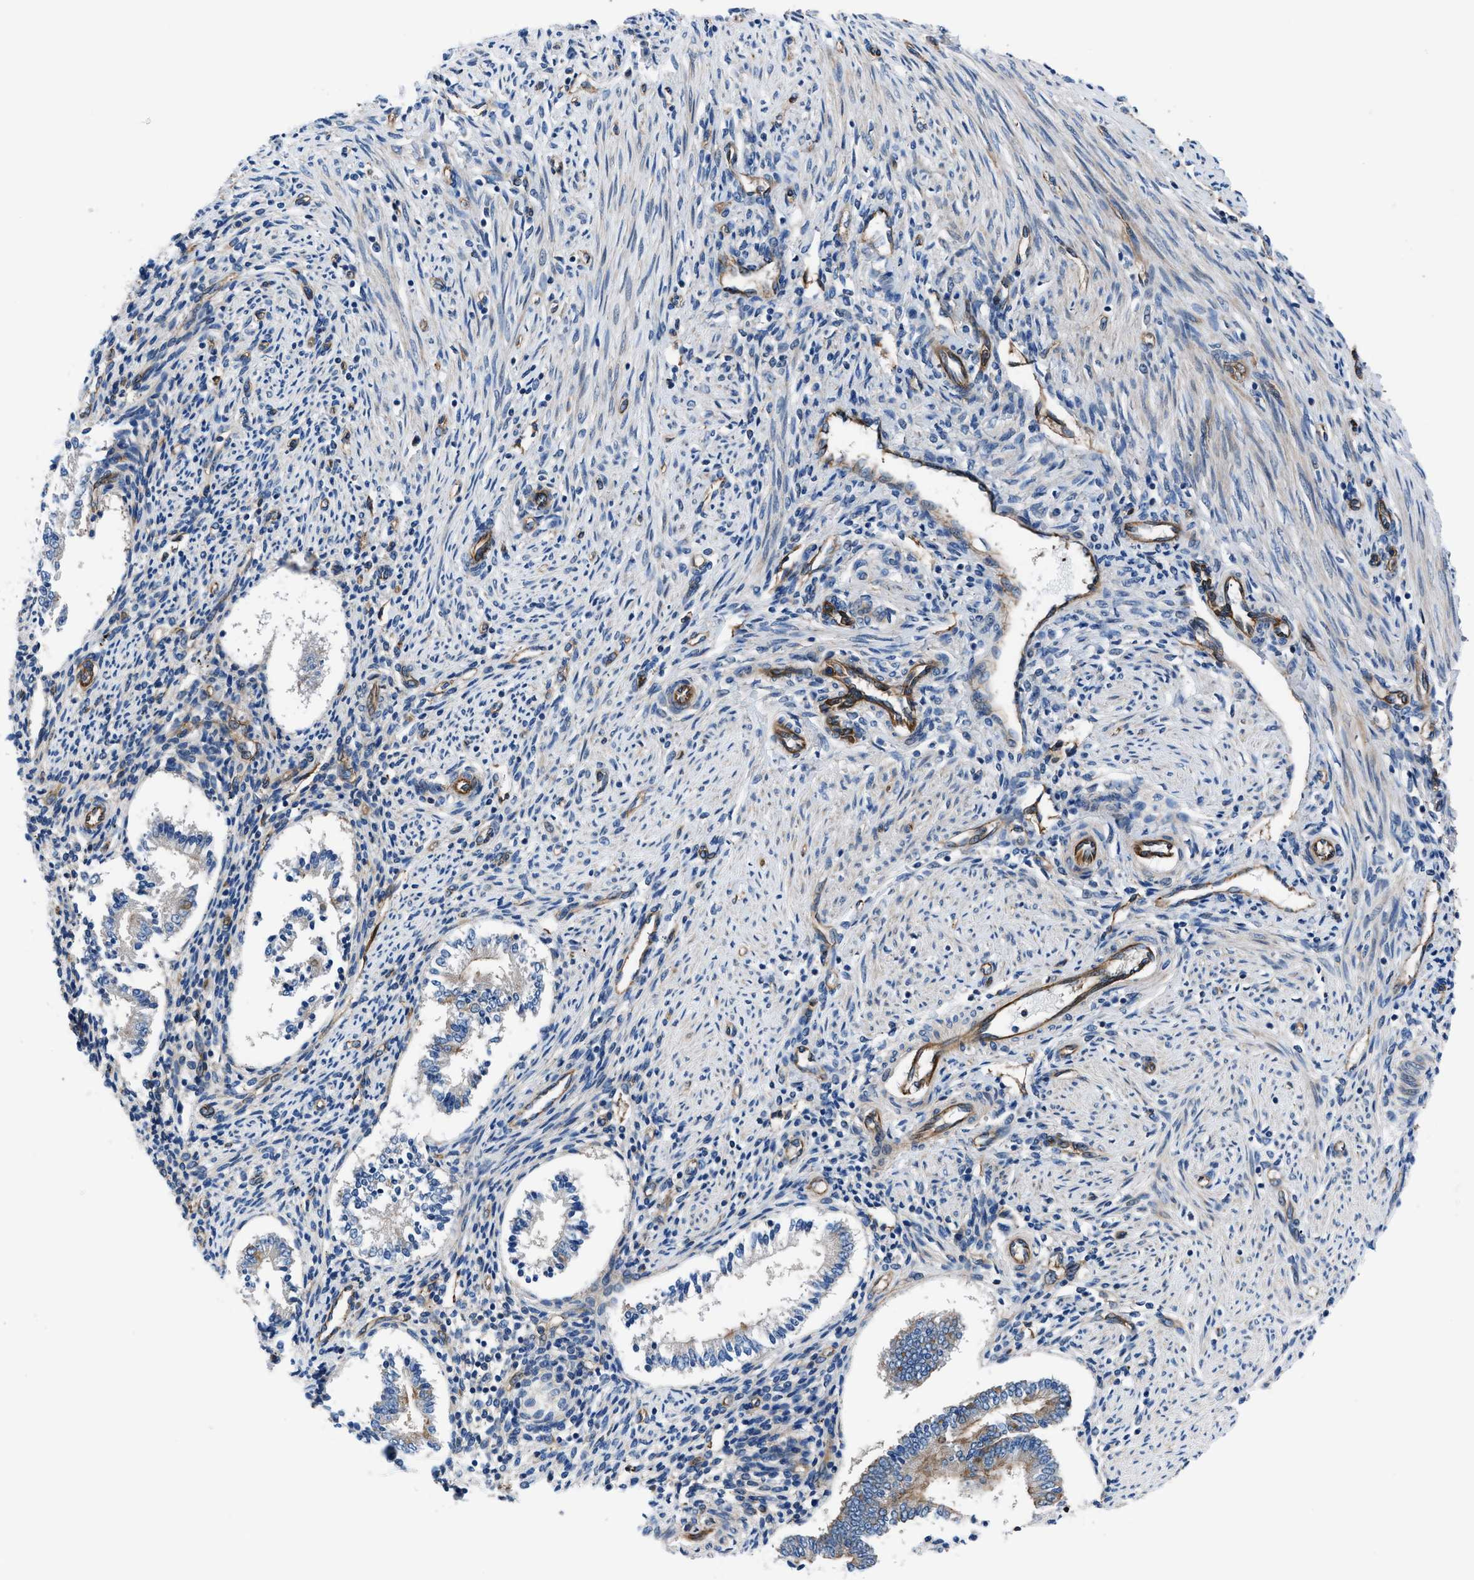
{"staining": {"intensity": "negative", "quantity": "none", "location": "none"}, "tissue": "endometrium", "cell_type": "Cells in endometrial stroma", "image_type": "normal", "snomed": [{"axis": "morphology", "description": "Normal tissue, NOS"}, {"axis": "topography", "description": "Endometrium"}], "caption": "Histopathology image shows no protein staining in cells in endometrial stroma of unremarkable endometrium.", "gene": "TRIP4", "patient": {"sex": "female", "age": 42}}